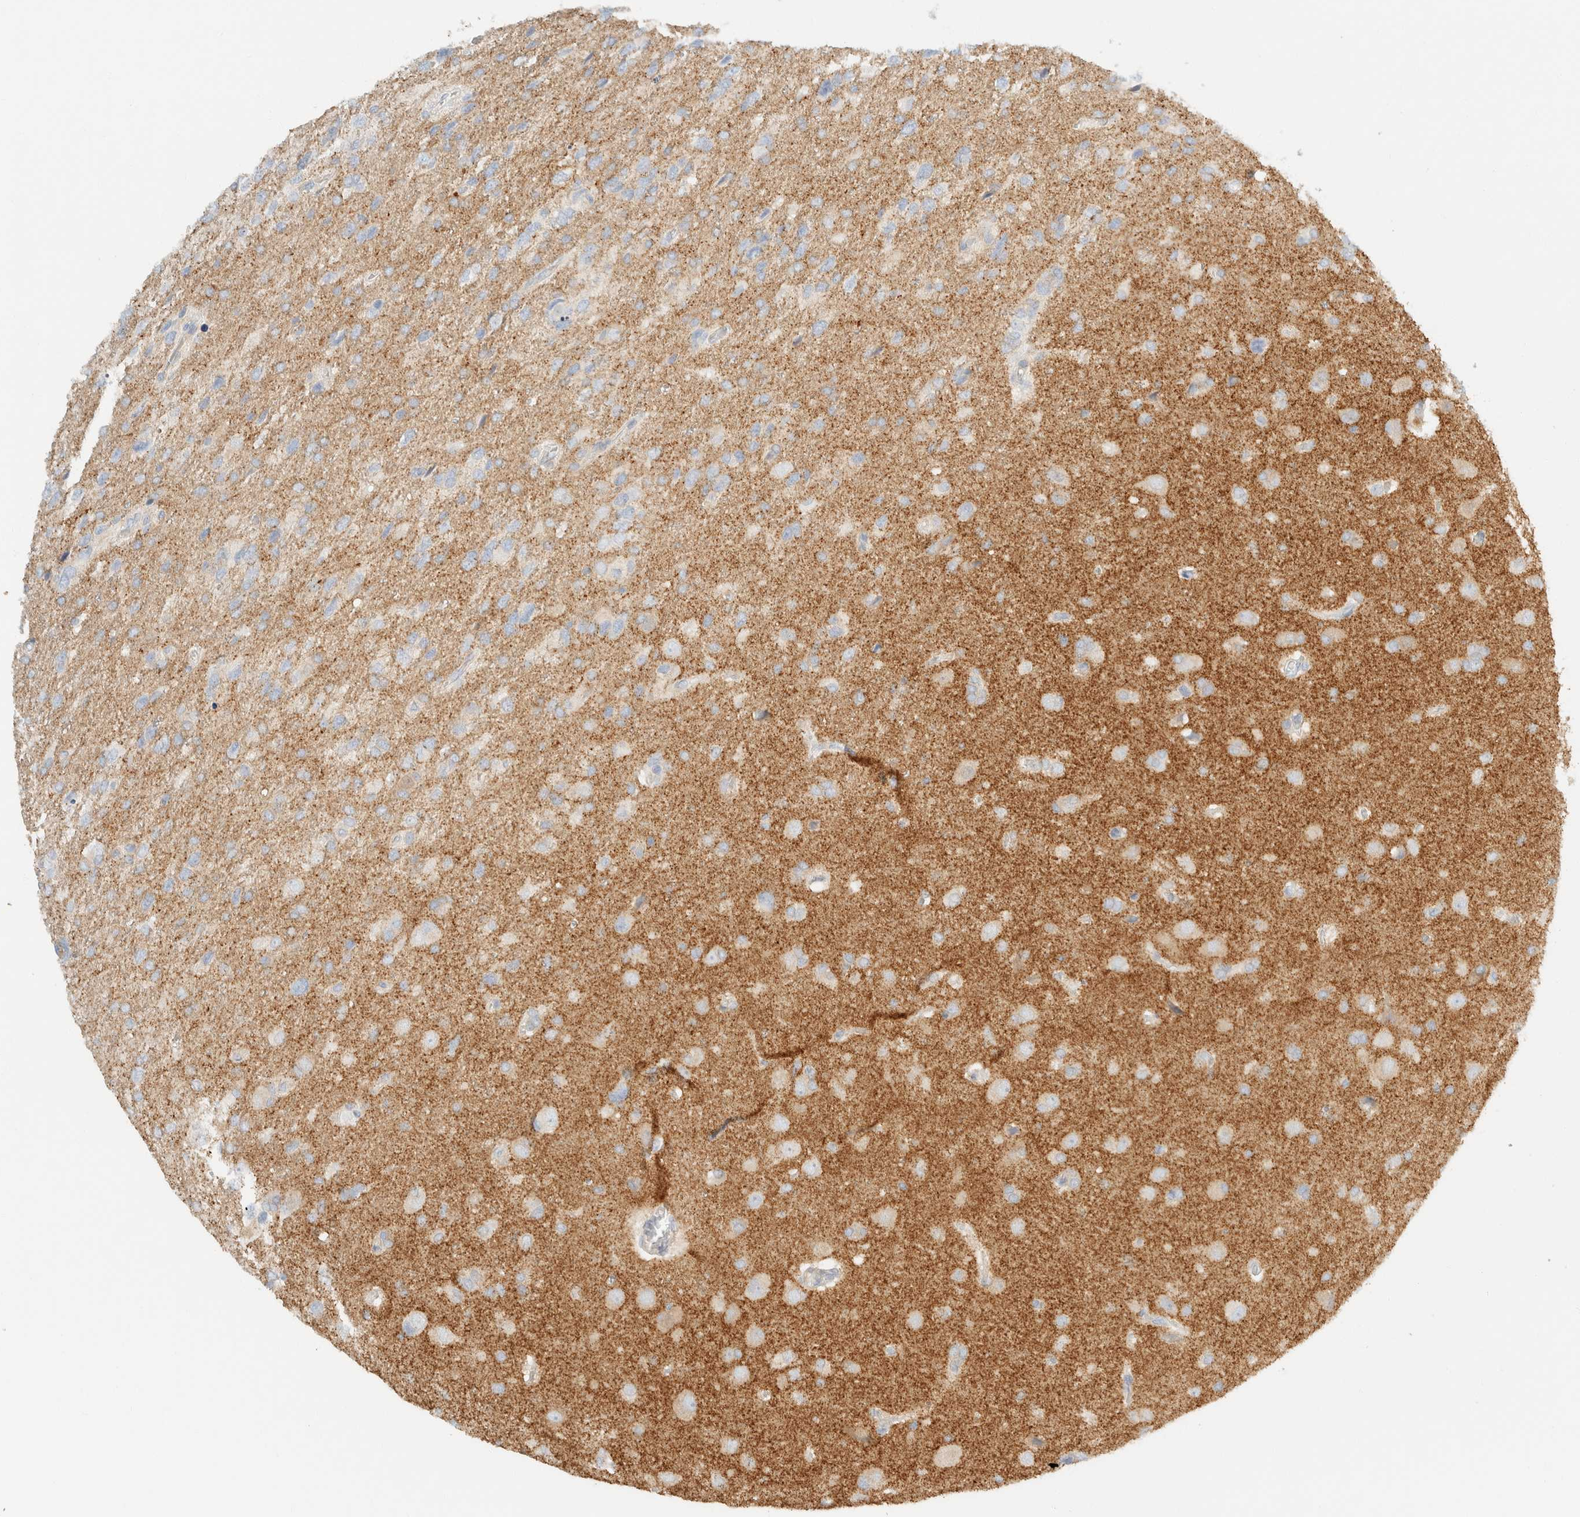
{"staining": {"intensity": "negative", "quantity": "none", "location": "none"}, "tissue": "glioma", "cell_type": "Tumor cells", "image_type": "cancer", "snomed": [{"axis": "morphology", "description": "Glioma, malignant, High grade"}, {"axis": "topography", "description": "Brain"}], "caption": "Micrograph shows no significant protein staining in tumor cells of glioma.", "gene": "SH3GLB2", "patient": {"sex": "female", "age": 58}}